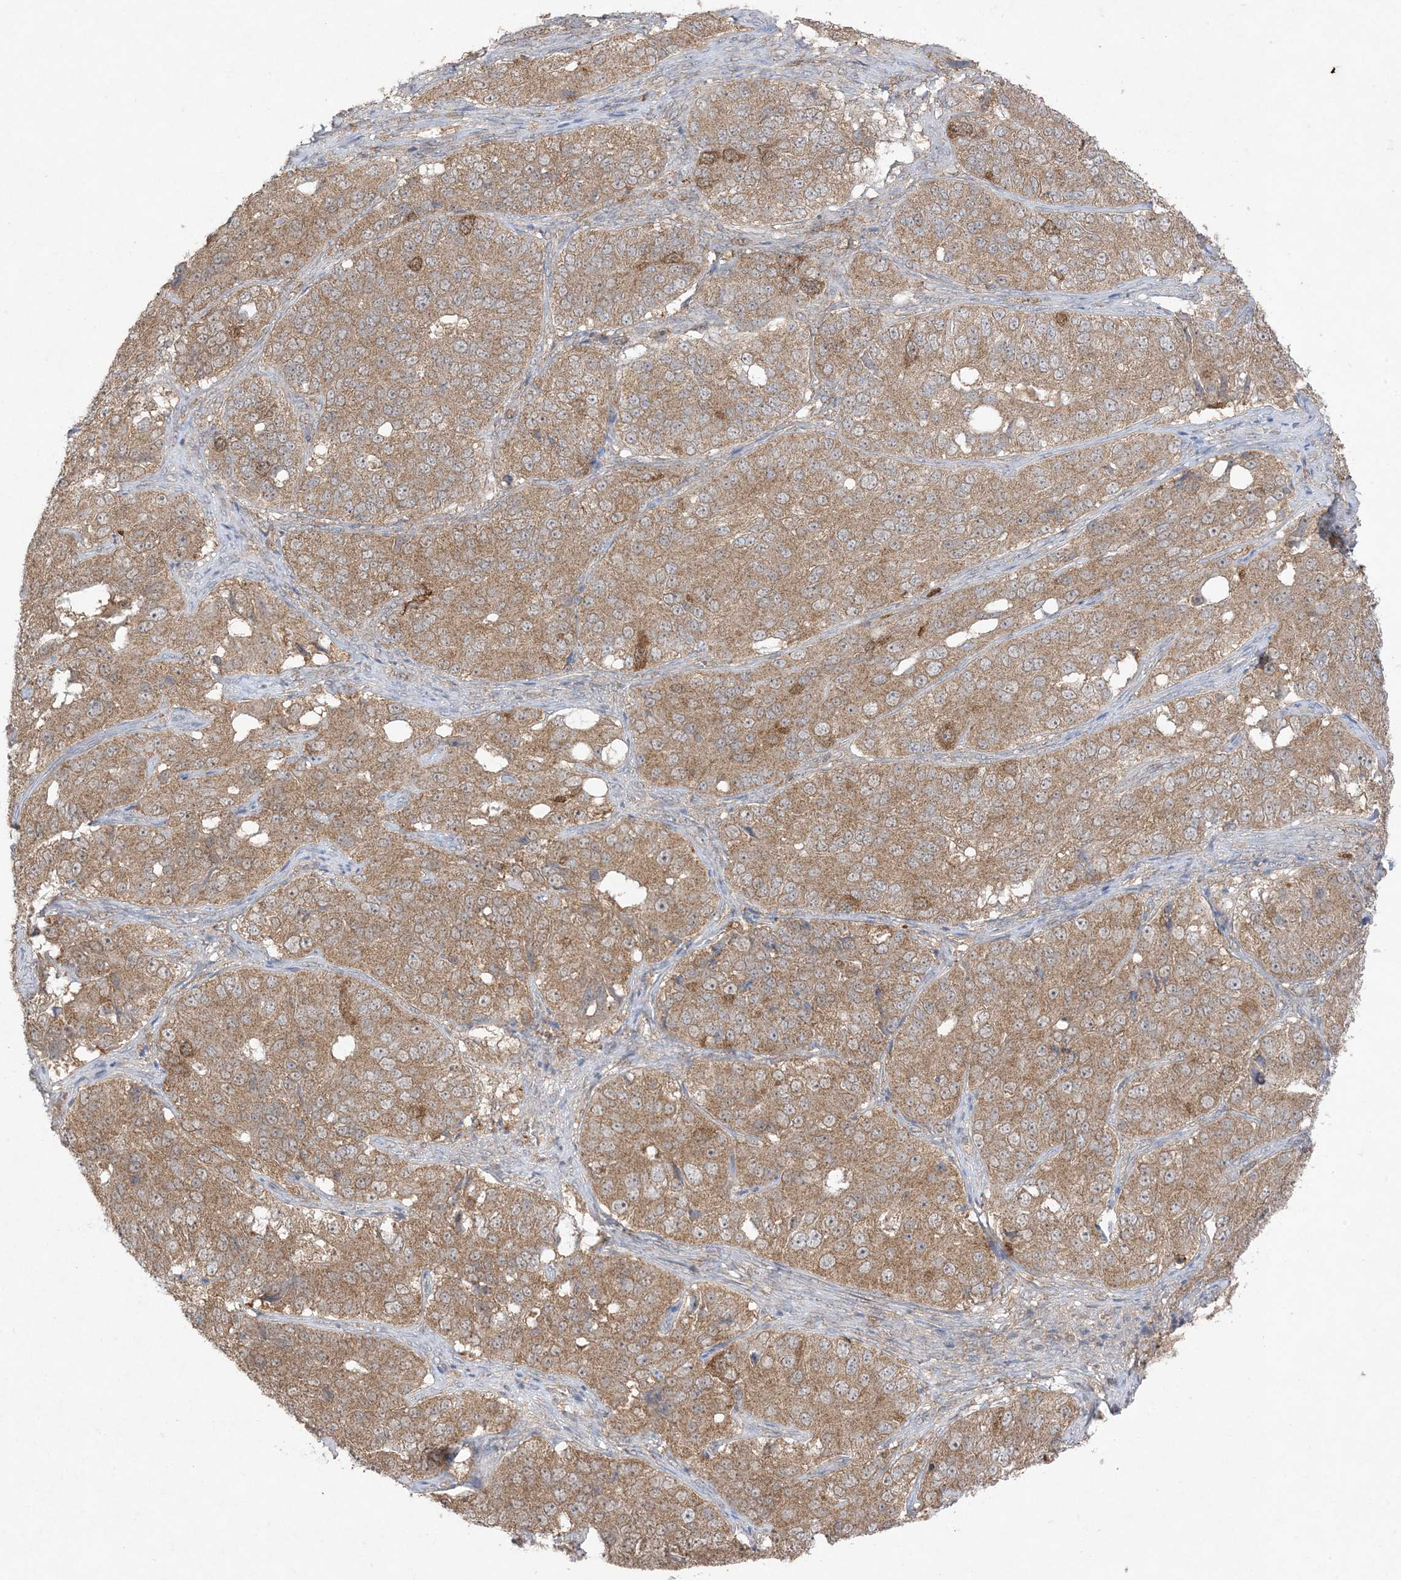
{"staining": {"intensity": "moderate", "quantity": ">75%", "location": "cytoplasmic/membranous"}, "tissue": "ovarian cancer", "cell_type": "Tumor cells", "image_type": "cancer", "snomed": [{"axis": "morphology", "description": "Carcinoma, endometroid"}, {"axis": "topography", "description": "Ovary"}], "caption": "Endometroid carcinoma (ovarian) stained for a protein displays moderate cytoplasmic/membranous positivity in tumor cells. The protein is stained brown, and the nuclei are stained in blue (DAB (3,3'-diaminobenzidine) IHC with brightfield microscopy, high magnification).", "gene": "UBE2C", "patient": {"sex": "female", "age": 51}}